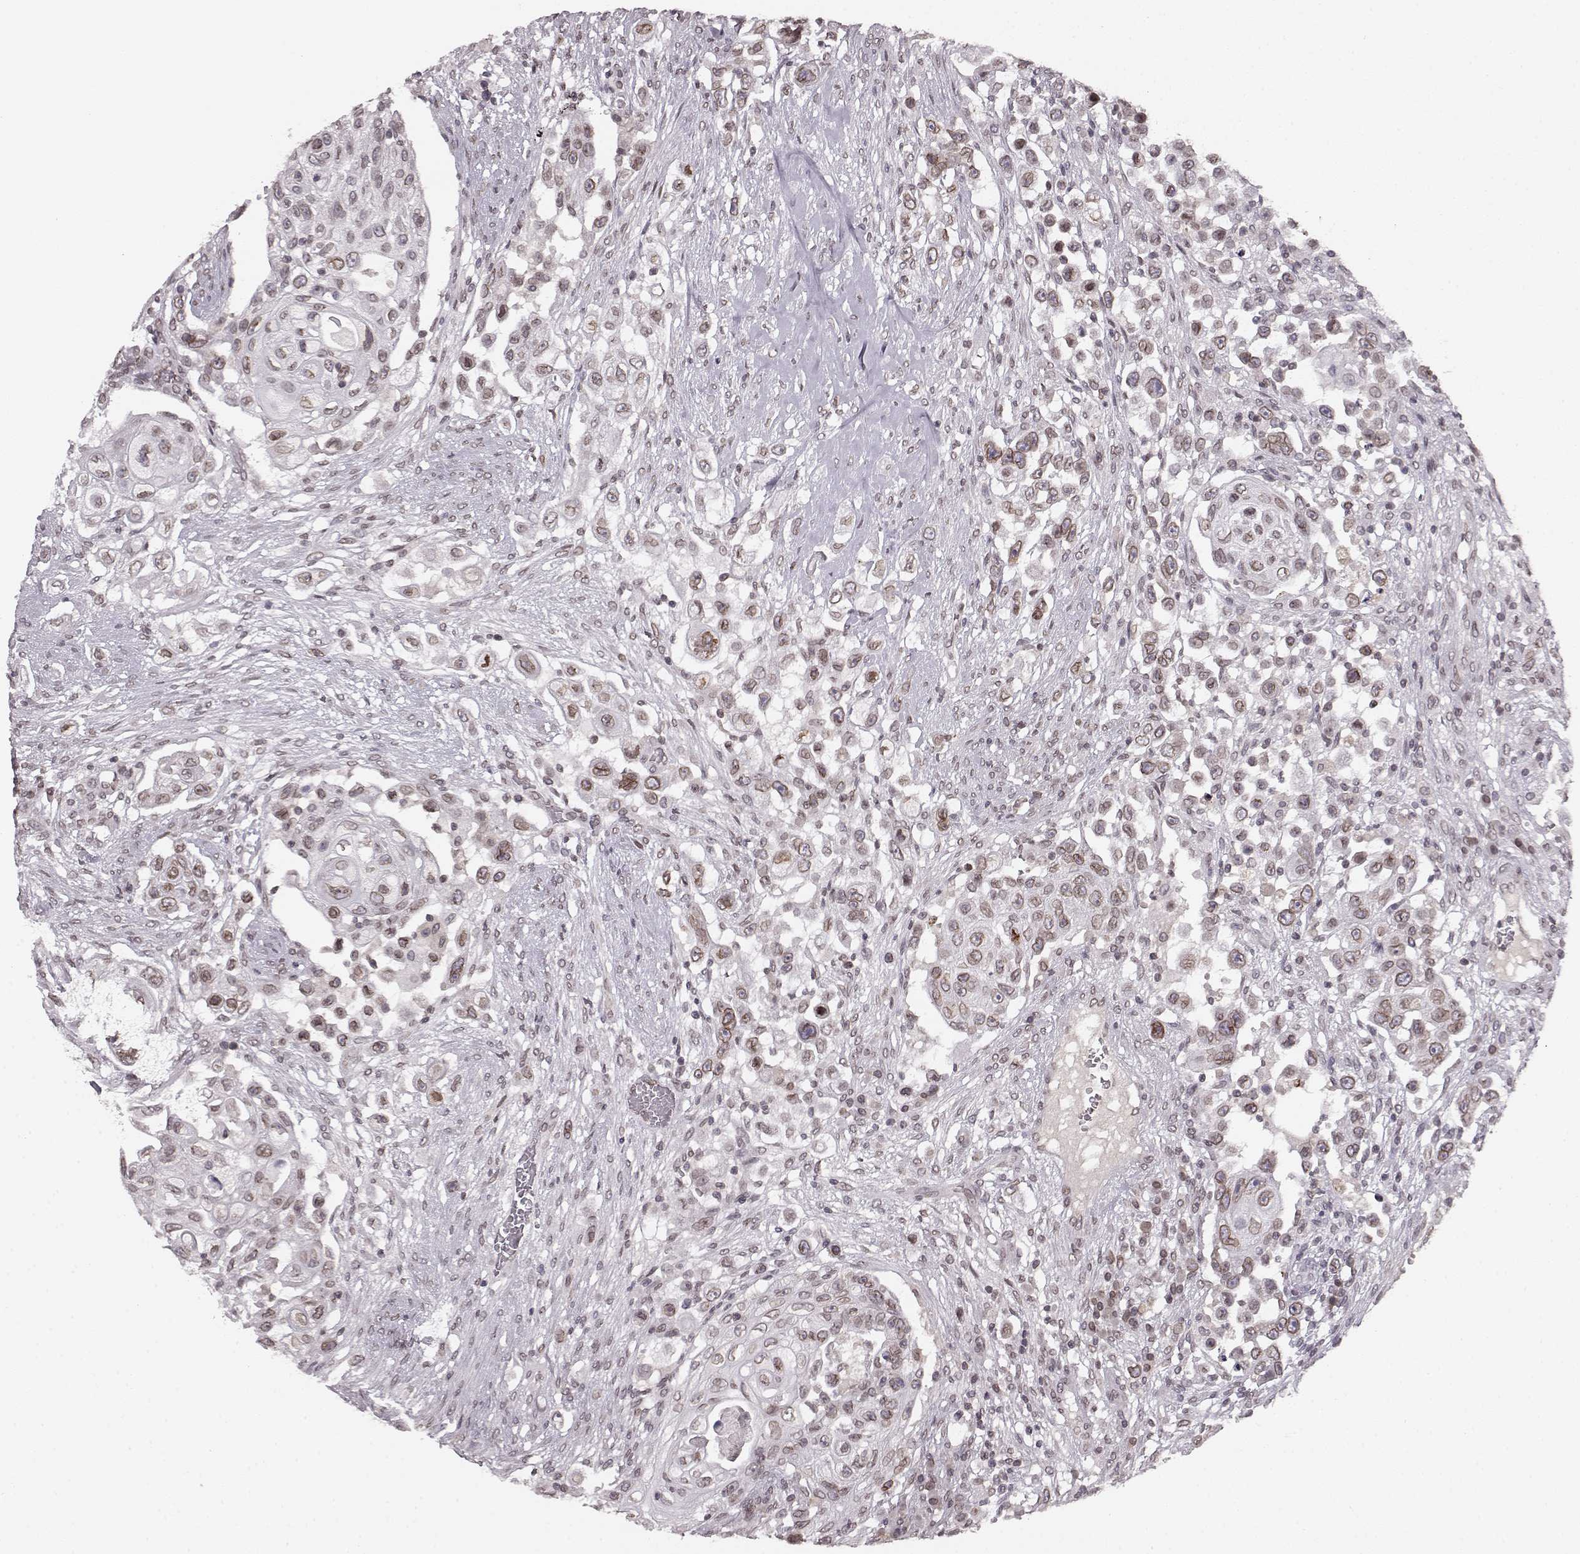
{"staining": {"intensity": "moderate", "quantity": ">75%", "location": "cytoplasmic/membranous,nuclear"}, "tissue": "urothelial cancer", "cell_type": "Tumor cells", "image_type": "cancer", "snomed": [{"axis": "morphology", "description": "Urothelial carcinoma, High grade"}, {"axis": "topography", "description": "Urinary bladder"}], "caption": "Immunohistochemical staining of urothelial cancer shows medium levels of moderate cytoplasmic/membranous and nuclear staining in about >75% of tumor cells.", "gene": "DCAF12", "patient": {"sex": "female", "age": 56}}